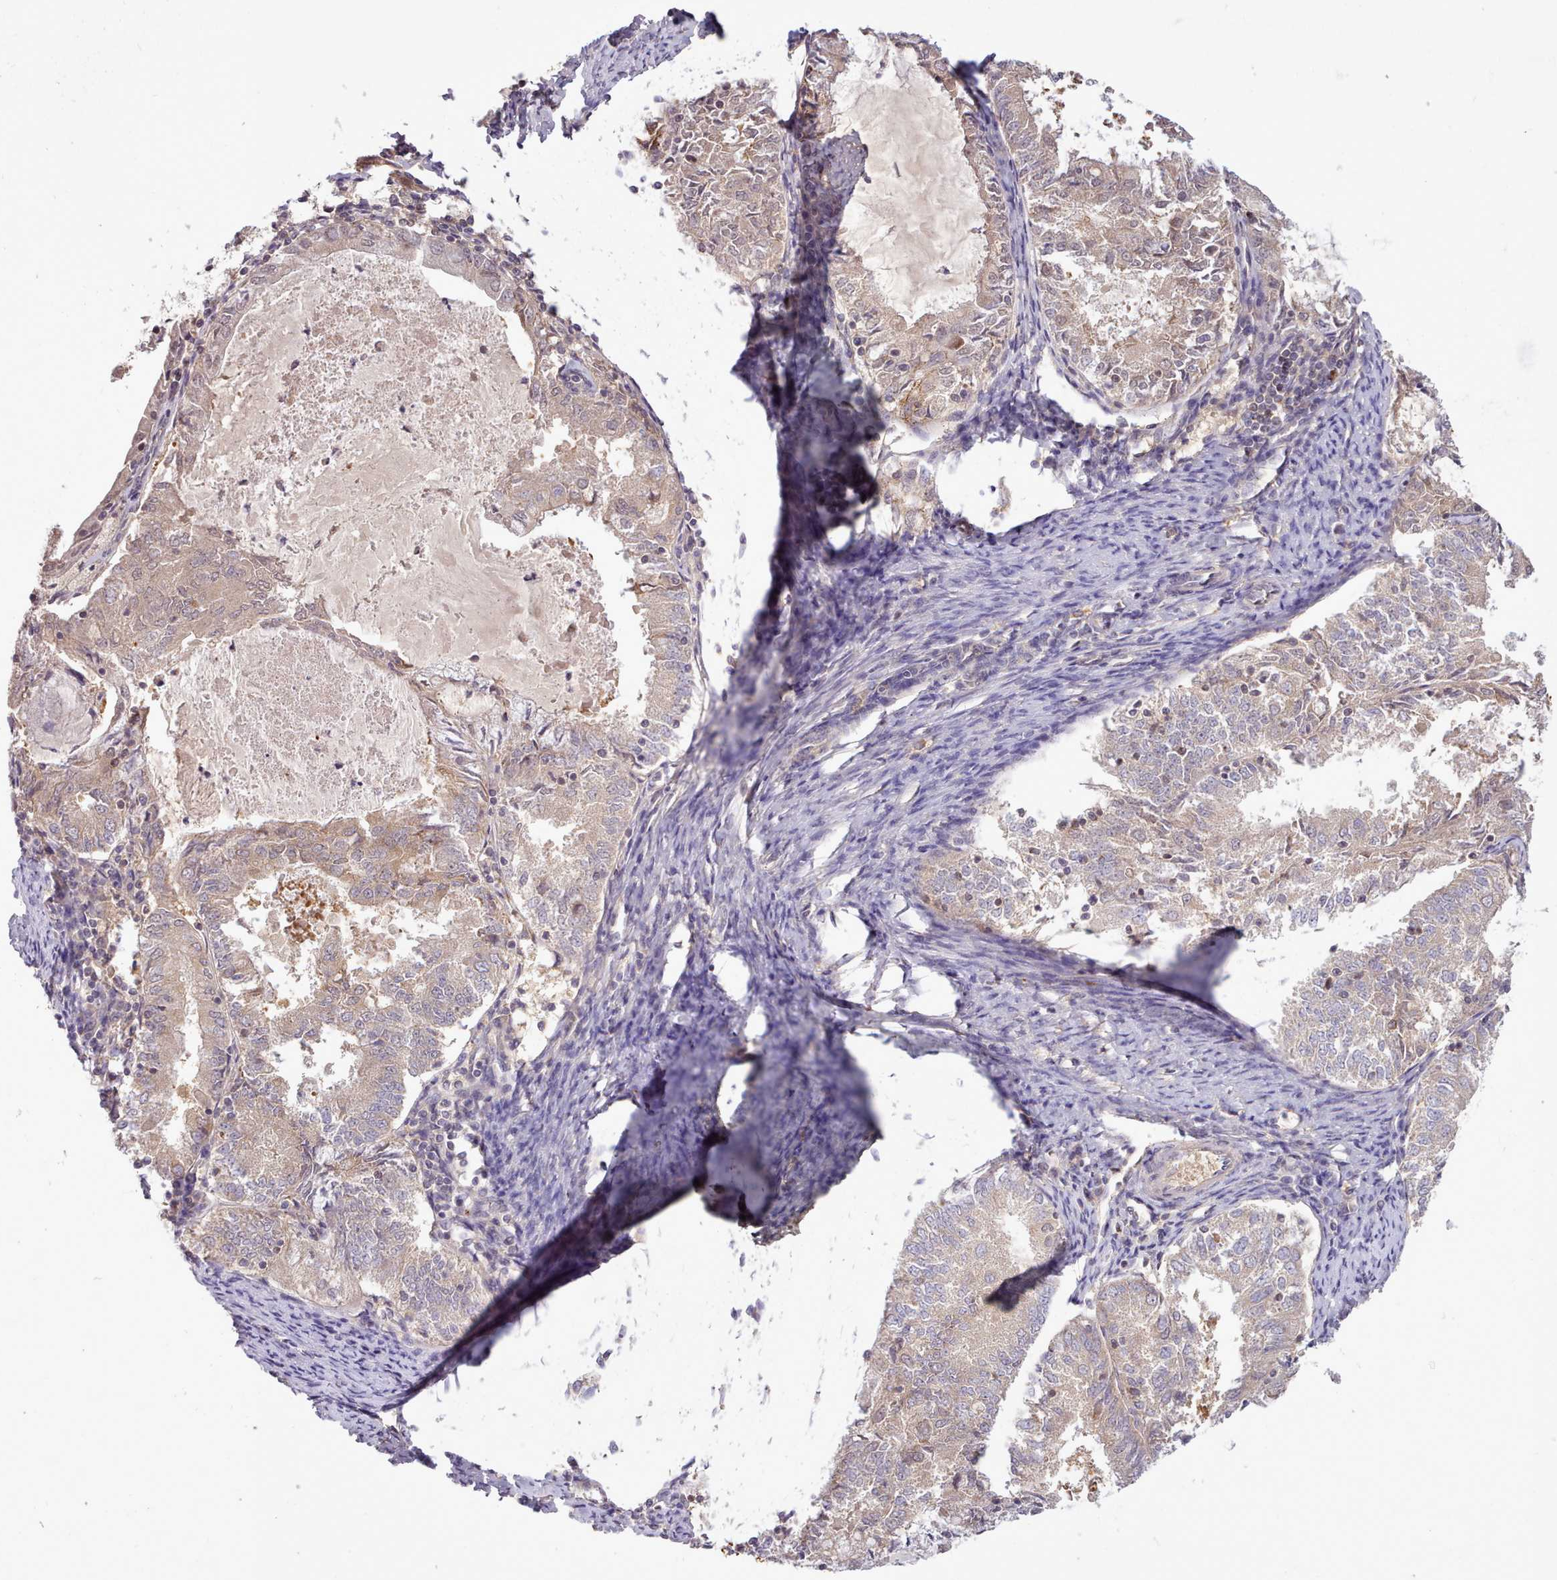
{"staining": {"intensity": "weak", "quantity": "25%-75%", "location": "cytoplasmic/membranous"}, "tissue": "endometrial cancer", "cell_type": "Tumor cells", "image_type": "cancer", "snomed": [{"axis": "morphology", "description": "Adenocarcinoma, NOS"}, {"axis": "topography", "description": "Endometrium"}], "caption": "Immunohistochemical staining of human adenocarcinoma (endometrial) shows low levels of weak cytoplasmic/membranous protein positivity in about 25%-75% of tumor cells.", "gene": "ARL17A", "patient": {"sex": "female", "age": 57}}